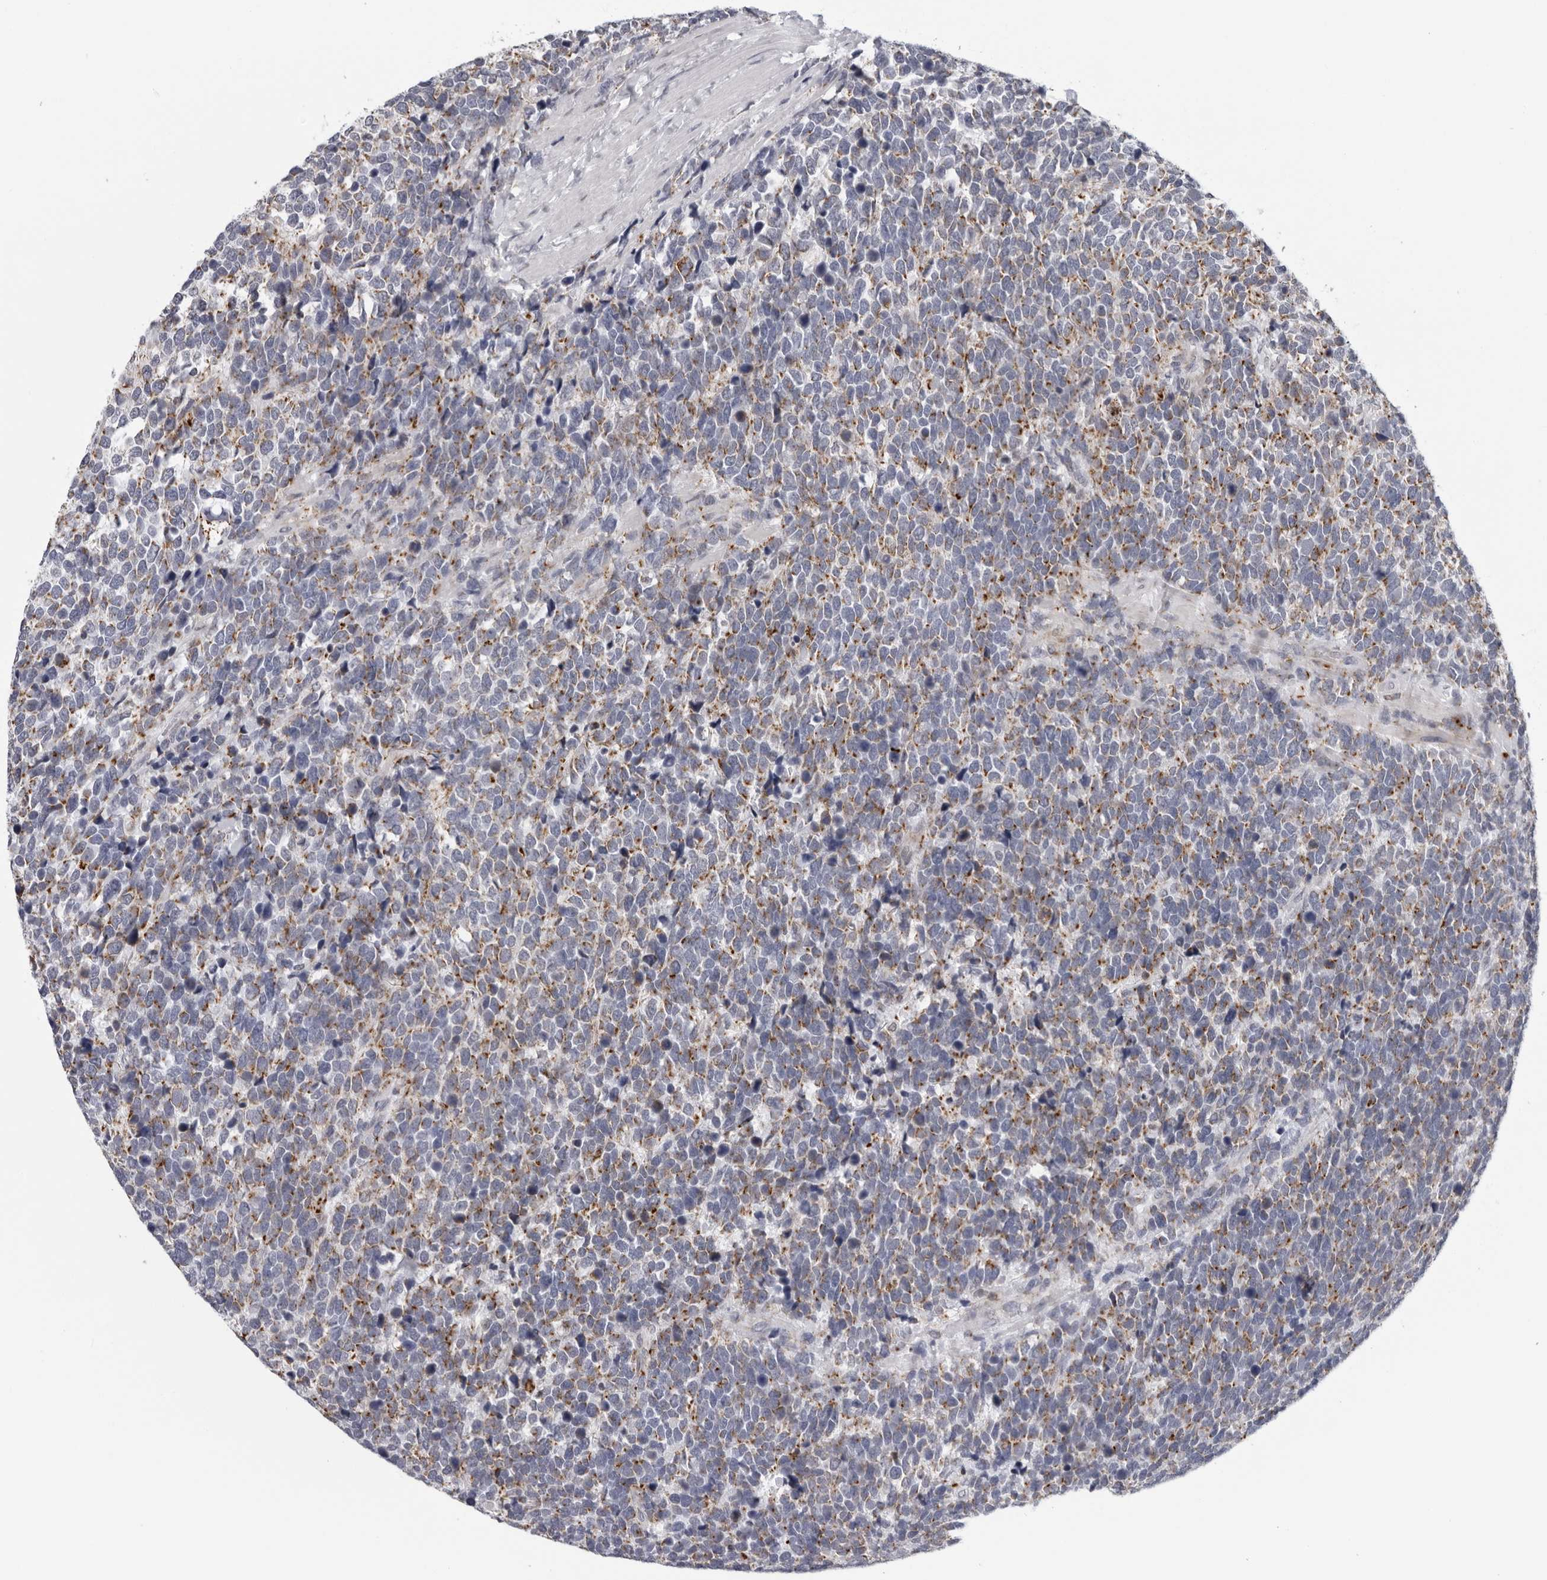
{"staining": {"intensity": "moderate", "quantity": "<25%", "location": "cytoplasmic/membranous"}, "tissue": "urothelial cancer", "cell_type": "Tumor cells", "image_type": "cancer", "snomed": [{"axis": "morphology", "description": "Urothelial carcinoma, High grade"}, {"axis": "topography", "description": "Urinary bladder"}], "caption": "Tumor cells reveal moderate cytoplasmic/membranous staining in about <25% of cells in high-grade urothelial carcinoma.", "gene": "CPT2", "patient": {"sex": "female", "age": 82}}